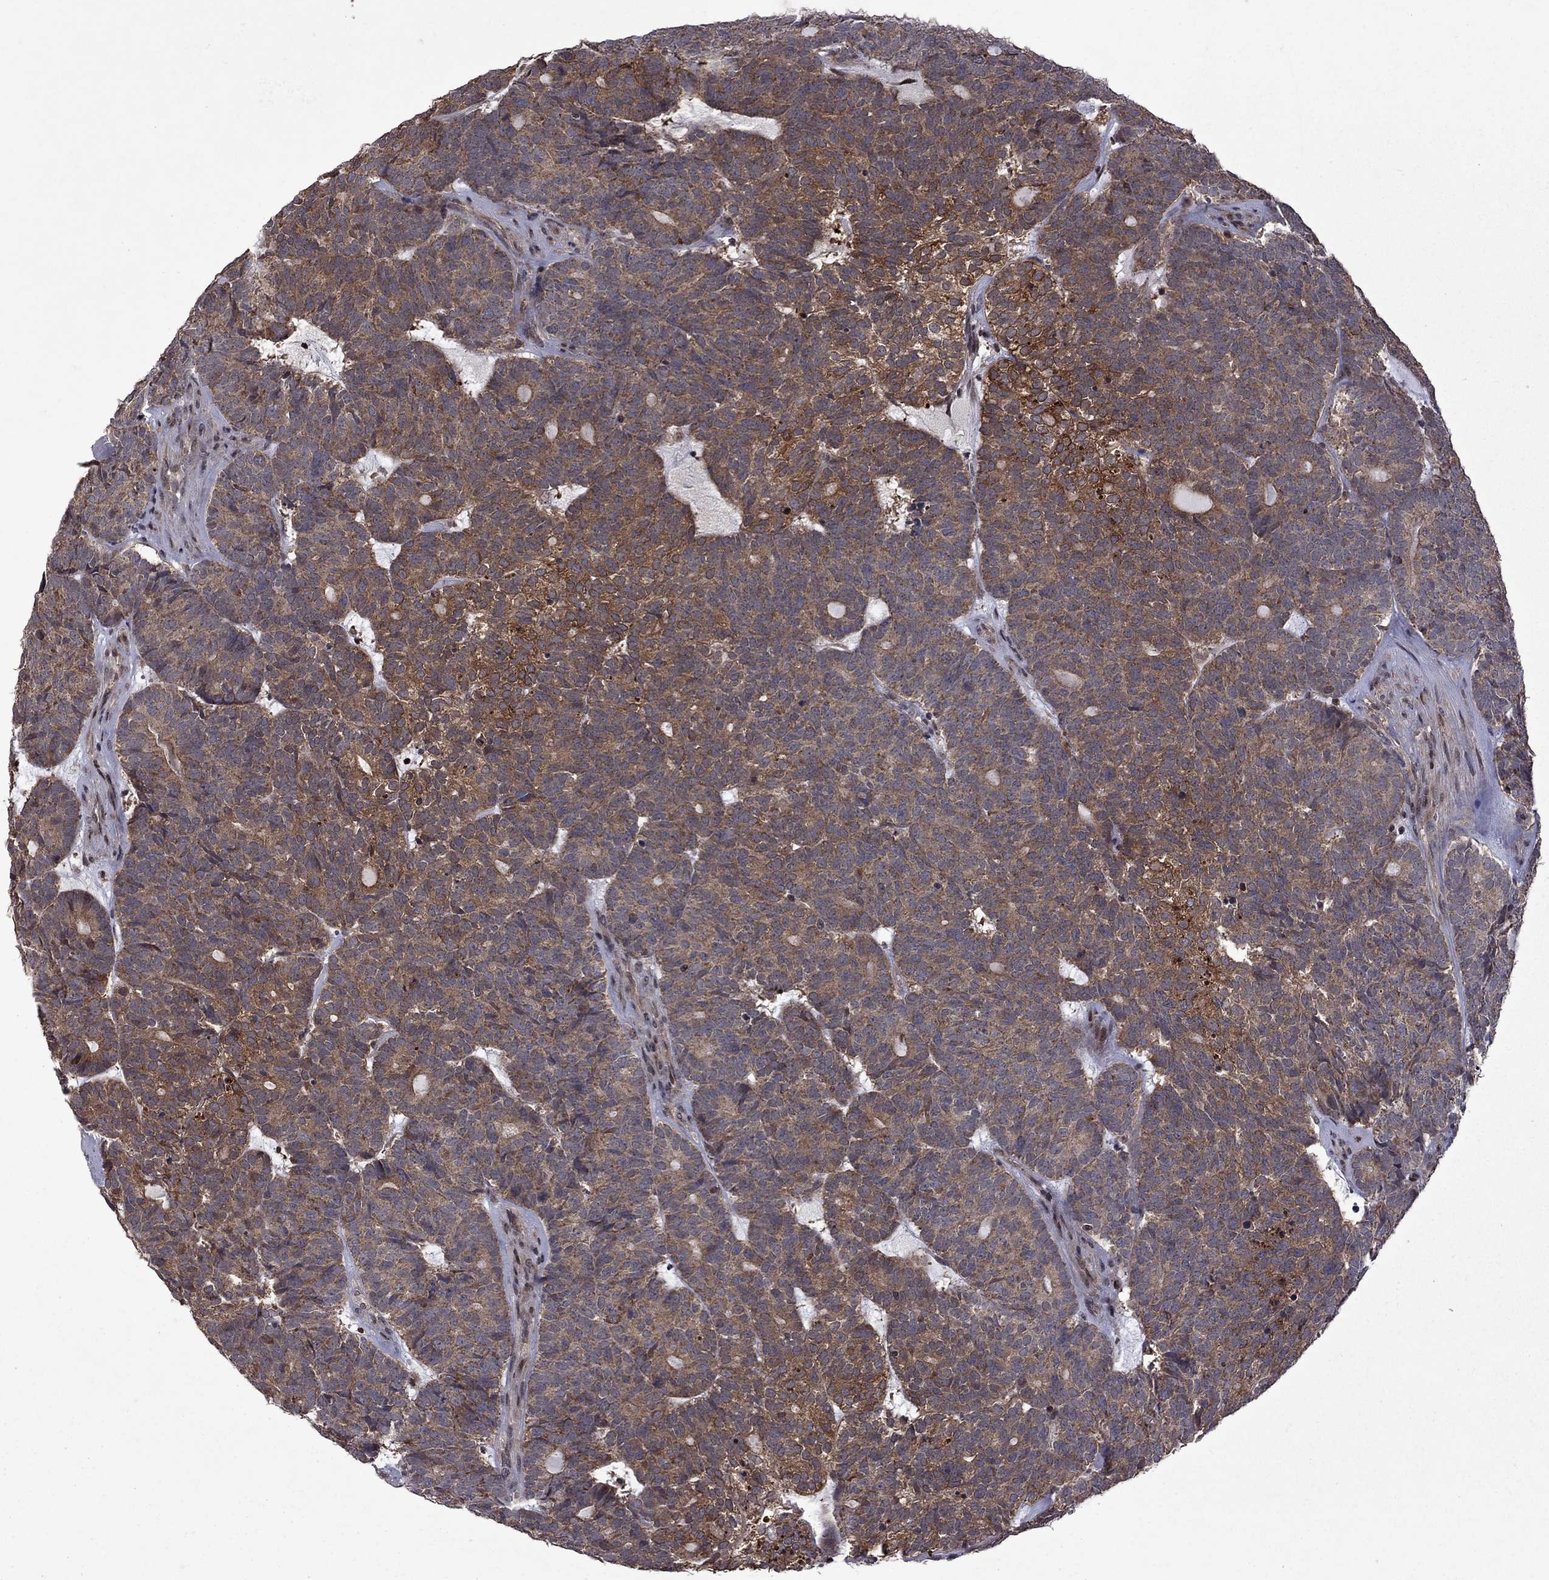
{"staining": {"intensity": "moderate", "quantity": ">75%", "location": "cytoplasmic/membranous"}, "tissue": "head and neck cancer", "cell_type": "Tumor cells", "image_type": "cancer", "snomed": [{"axis": "morphology", "description": "Adenocarcinoma, NOS"}, {"axis": "topography", "description": "Head-Neck"}], "caption": "This is a micrograph of immunohistochemistry (IHC) staining of head and neck cancer (adenocarcinoma), which shows moderate expression in the cytoplasmic/membranous of tumor cells.", "gene": "IPP", "patient": {"sex": "female", "age": 81}}